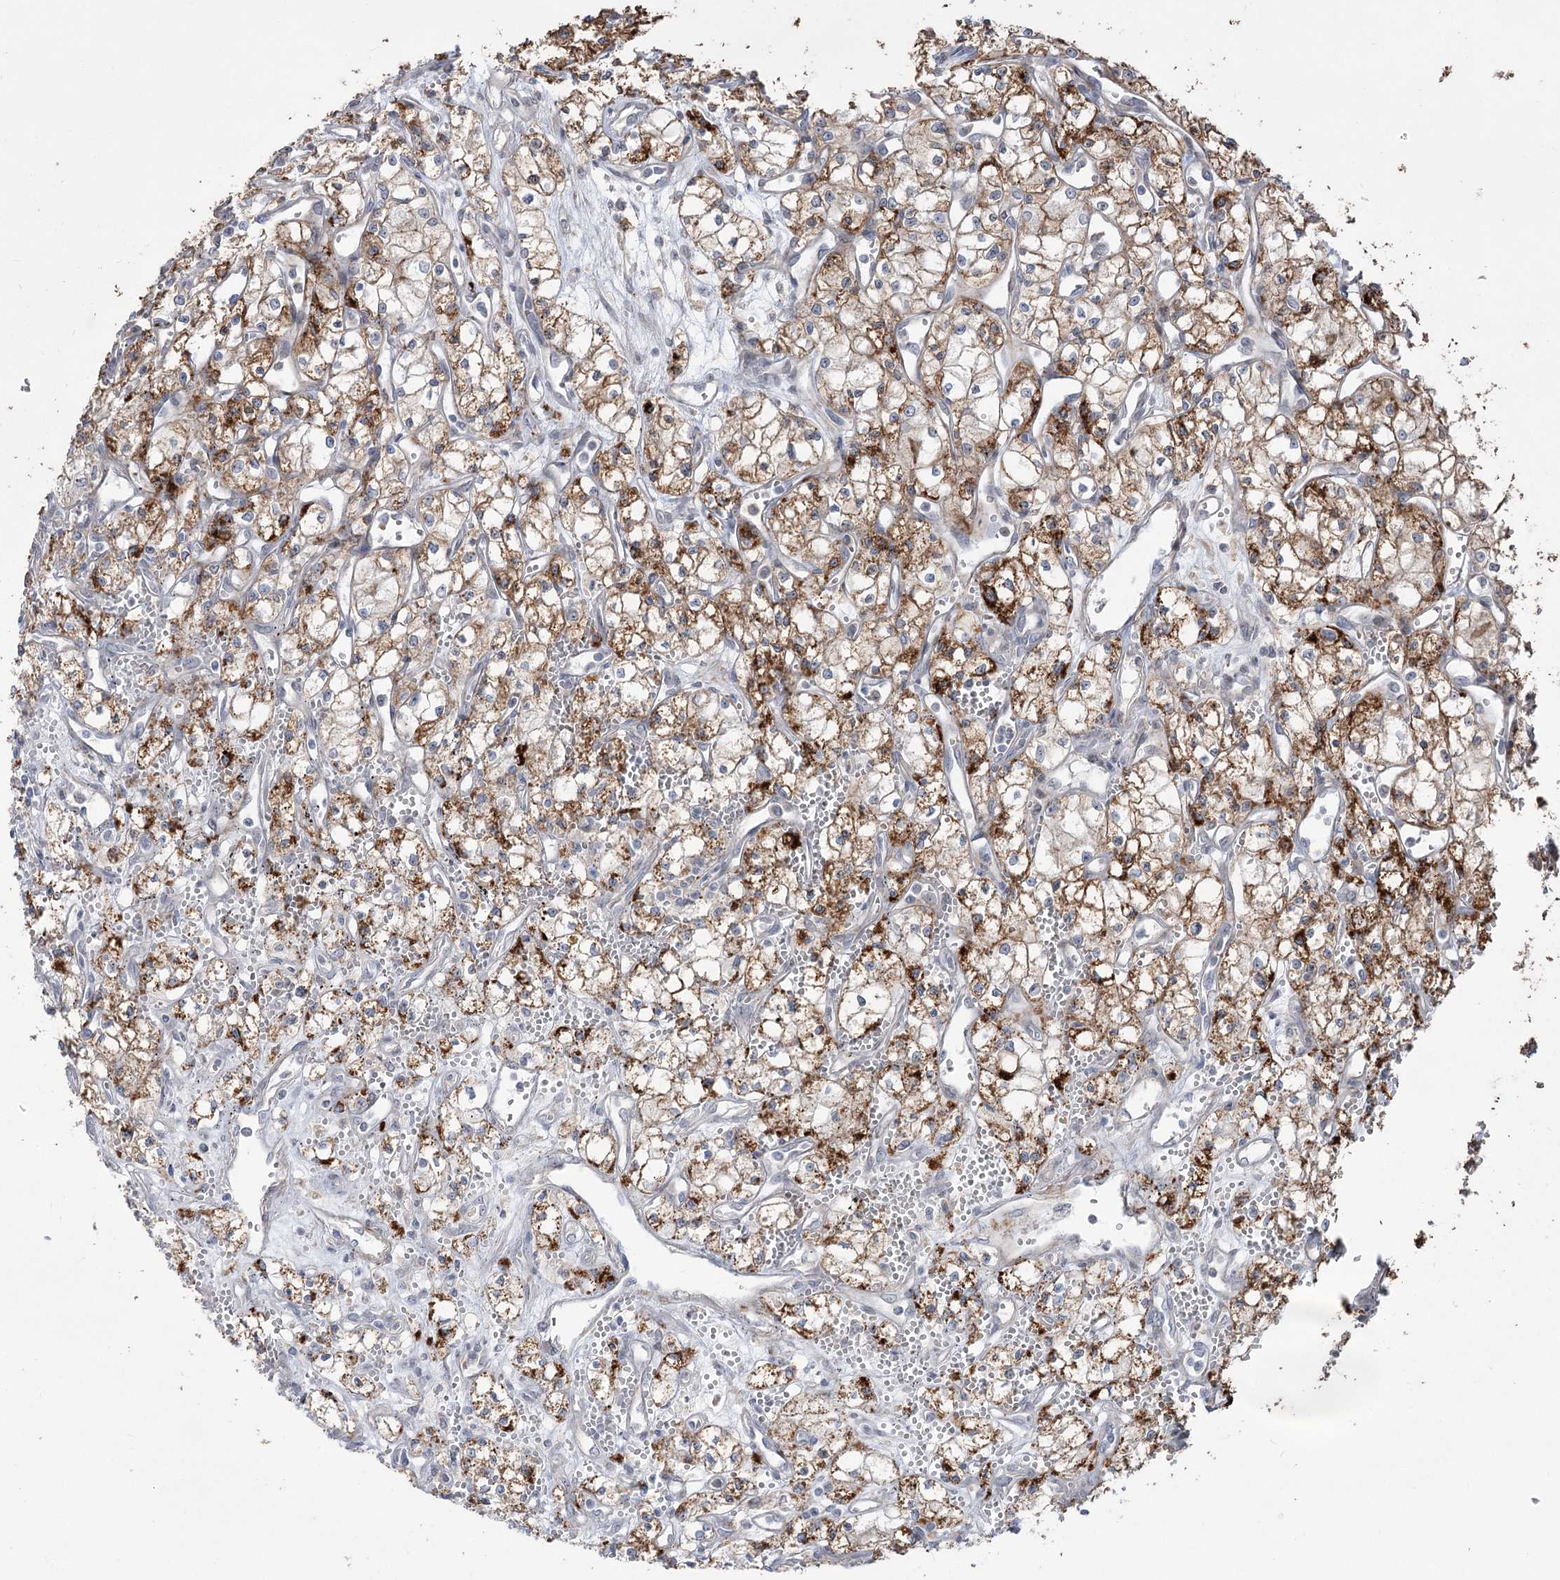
{"staining": {"intensity": "strong", "quantity": "25%-75%", "location": "cytoplasmic/membranous"}, "tissue": "renal cancer", "cell_type": "Tumor cells", "image_type": "cancer", "snomed": [{"axis": "morphology", "description": "Adenocarcinoma, NOS"}, {"axis": "topography", "description": "Kidney"}], "caption": "Brown immunohistochemical staining in renal cancer (adenocarcinoma) shows strong cytoplasmic/membranous expression in approximately 25%-75% of tumor cells. (DAB IHC with brightfield microscopy, high magnification).", "gene": "ZSCAN23", "patient": {"sex": "male", "age": 59}}